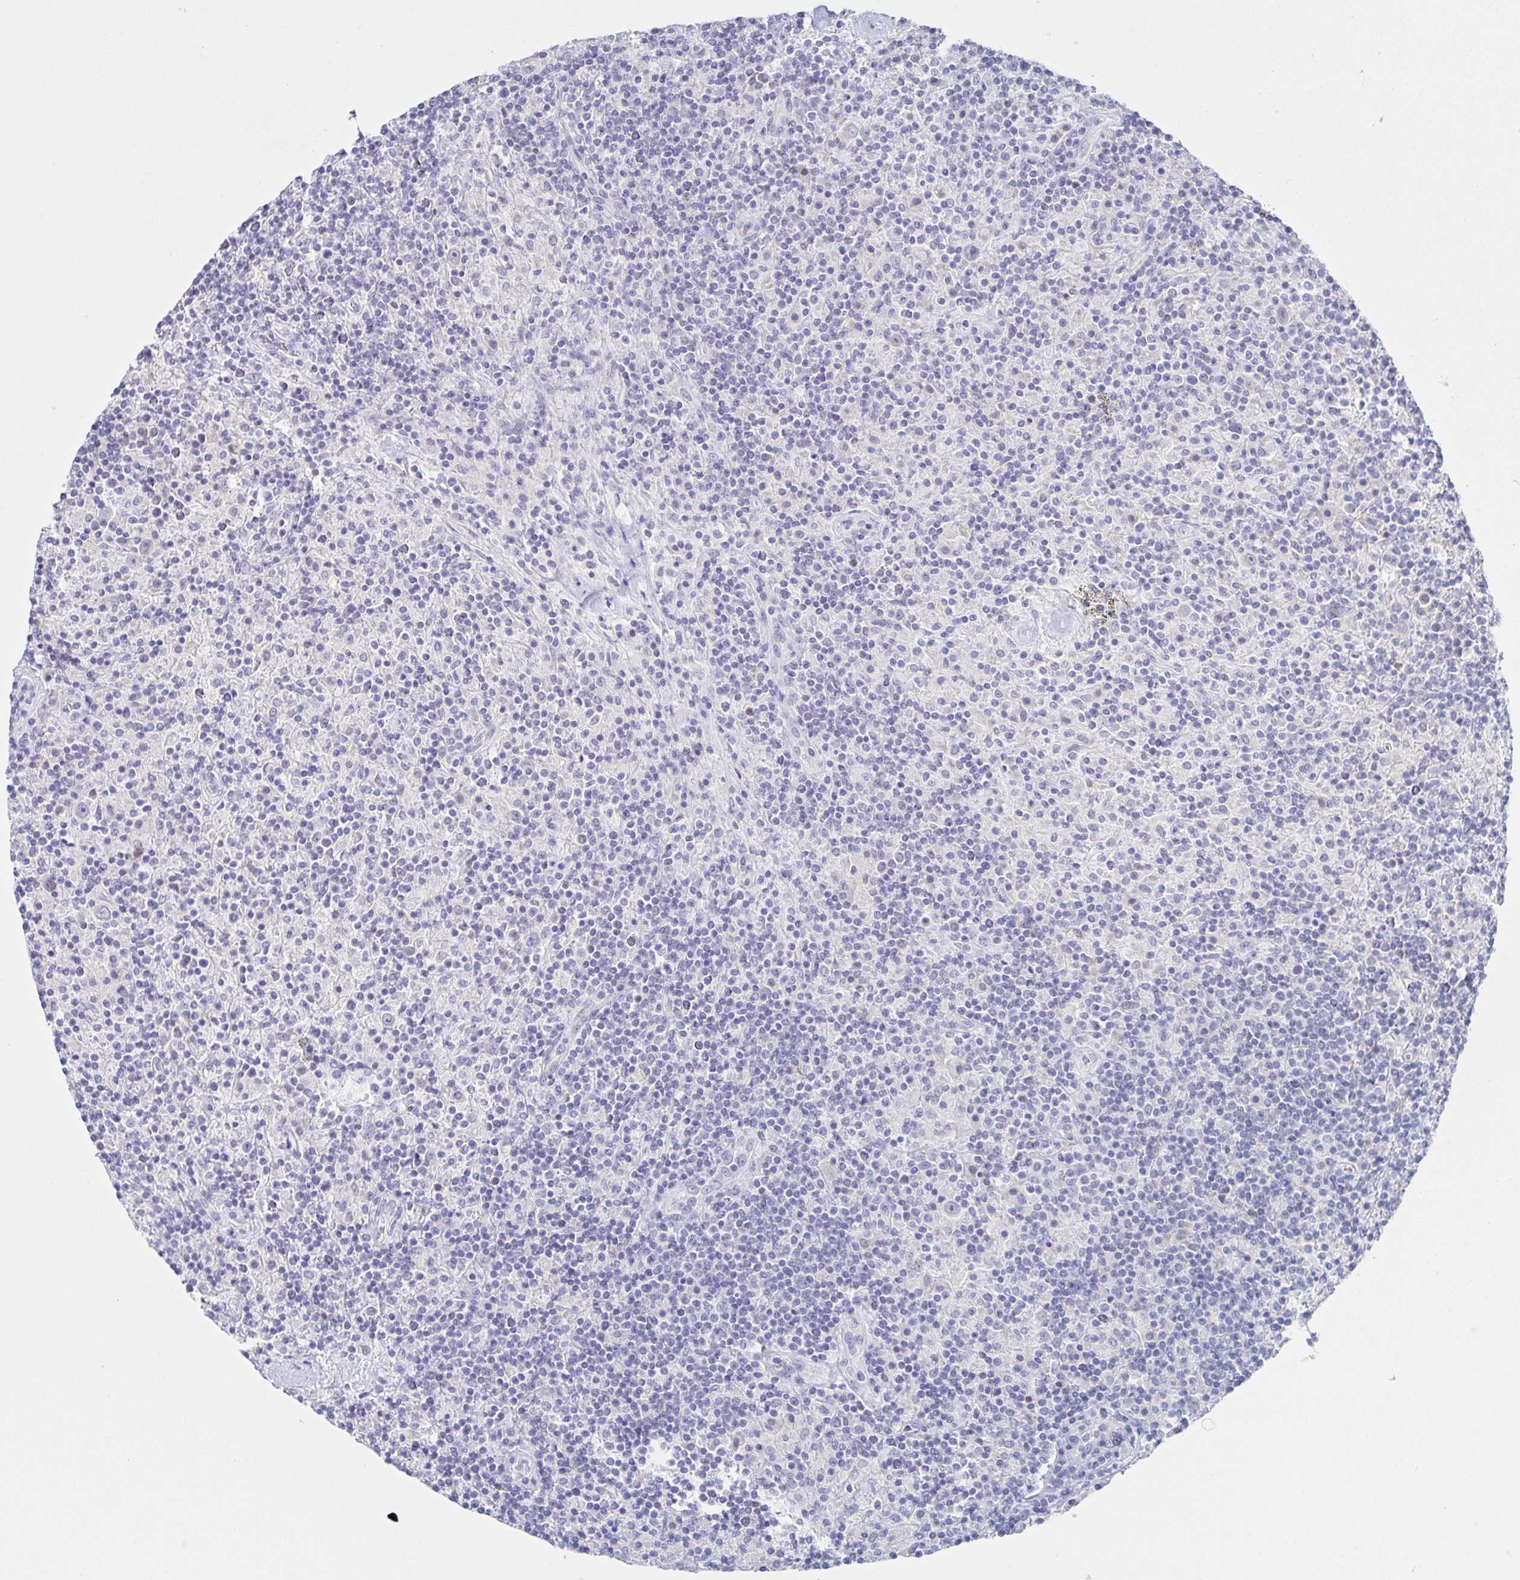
{"staining": {"intensity": "negative", "quantity": "none", "location": "none"}, "tissue": "lymphoma", "cell_type": "Tumor cells", "image_type": "cancer", "snomed": [{"axis": "morphology", "description": "Hodgkin's disease, NOS"}, {"axis": "topography", "description": "Thymus, NOS"}], "caption": "Tumor cells show no significant protein staining in Hodgkin's disease.", "gene": "SIAH3", "patient": {"sex": "female", "age": 17}}